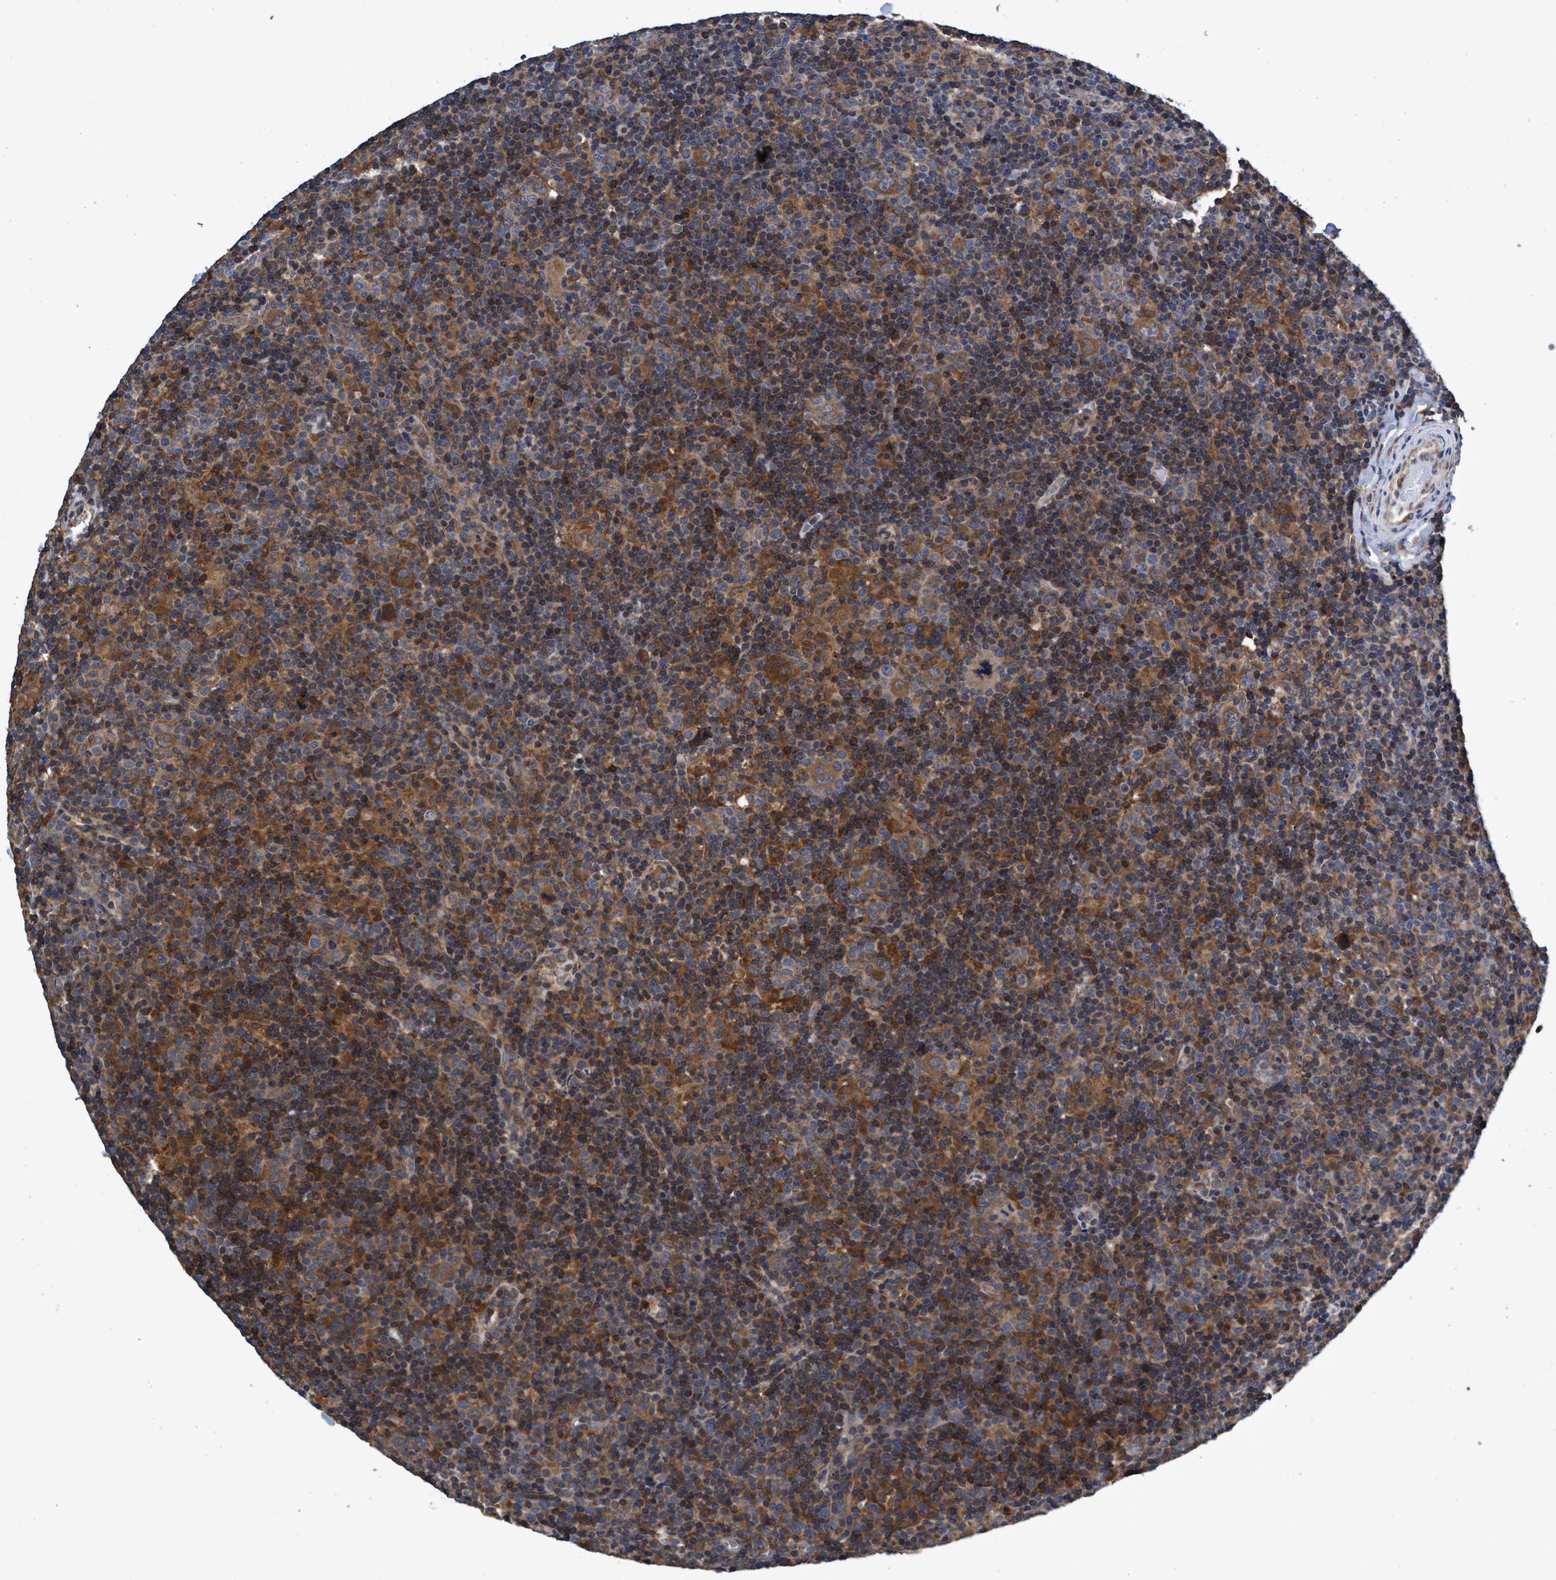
{"staining": {"intensity": "moderate", "quantity": ">75%", "location": "cytoplasmic/membranous"}, "tissue": "lymphoma", "cell_type": "Tumor cells", "image_type": "cancer", "snomed": [{"axis": "morphology", "description": "Hodgkin's disease, NOS"}, {"axis": "topography", "description": "Lymph node"}], "caption": "Approximately >75% of tumor cells in lymphoma display moderate cytoplasmic/membranous protein positivity as visualized by brown immunohistochemical staining.", "gene": "CALCOCO2", "patient": {"sex": "female", "age": 57}}